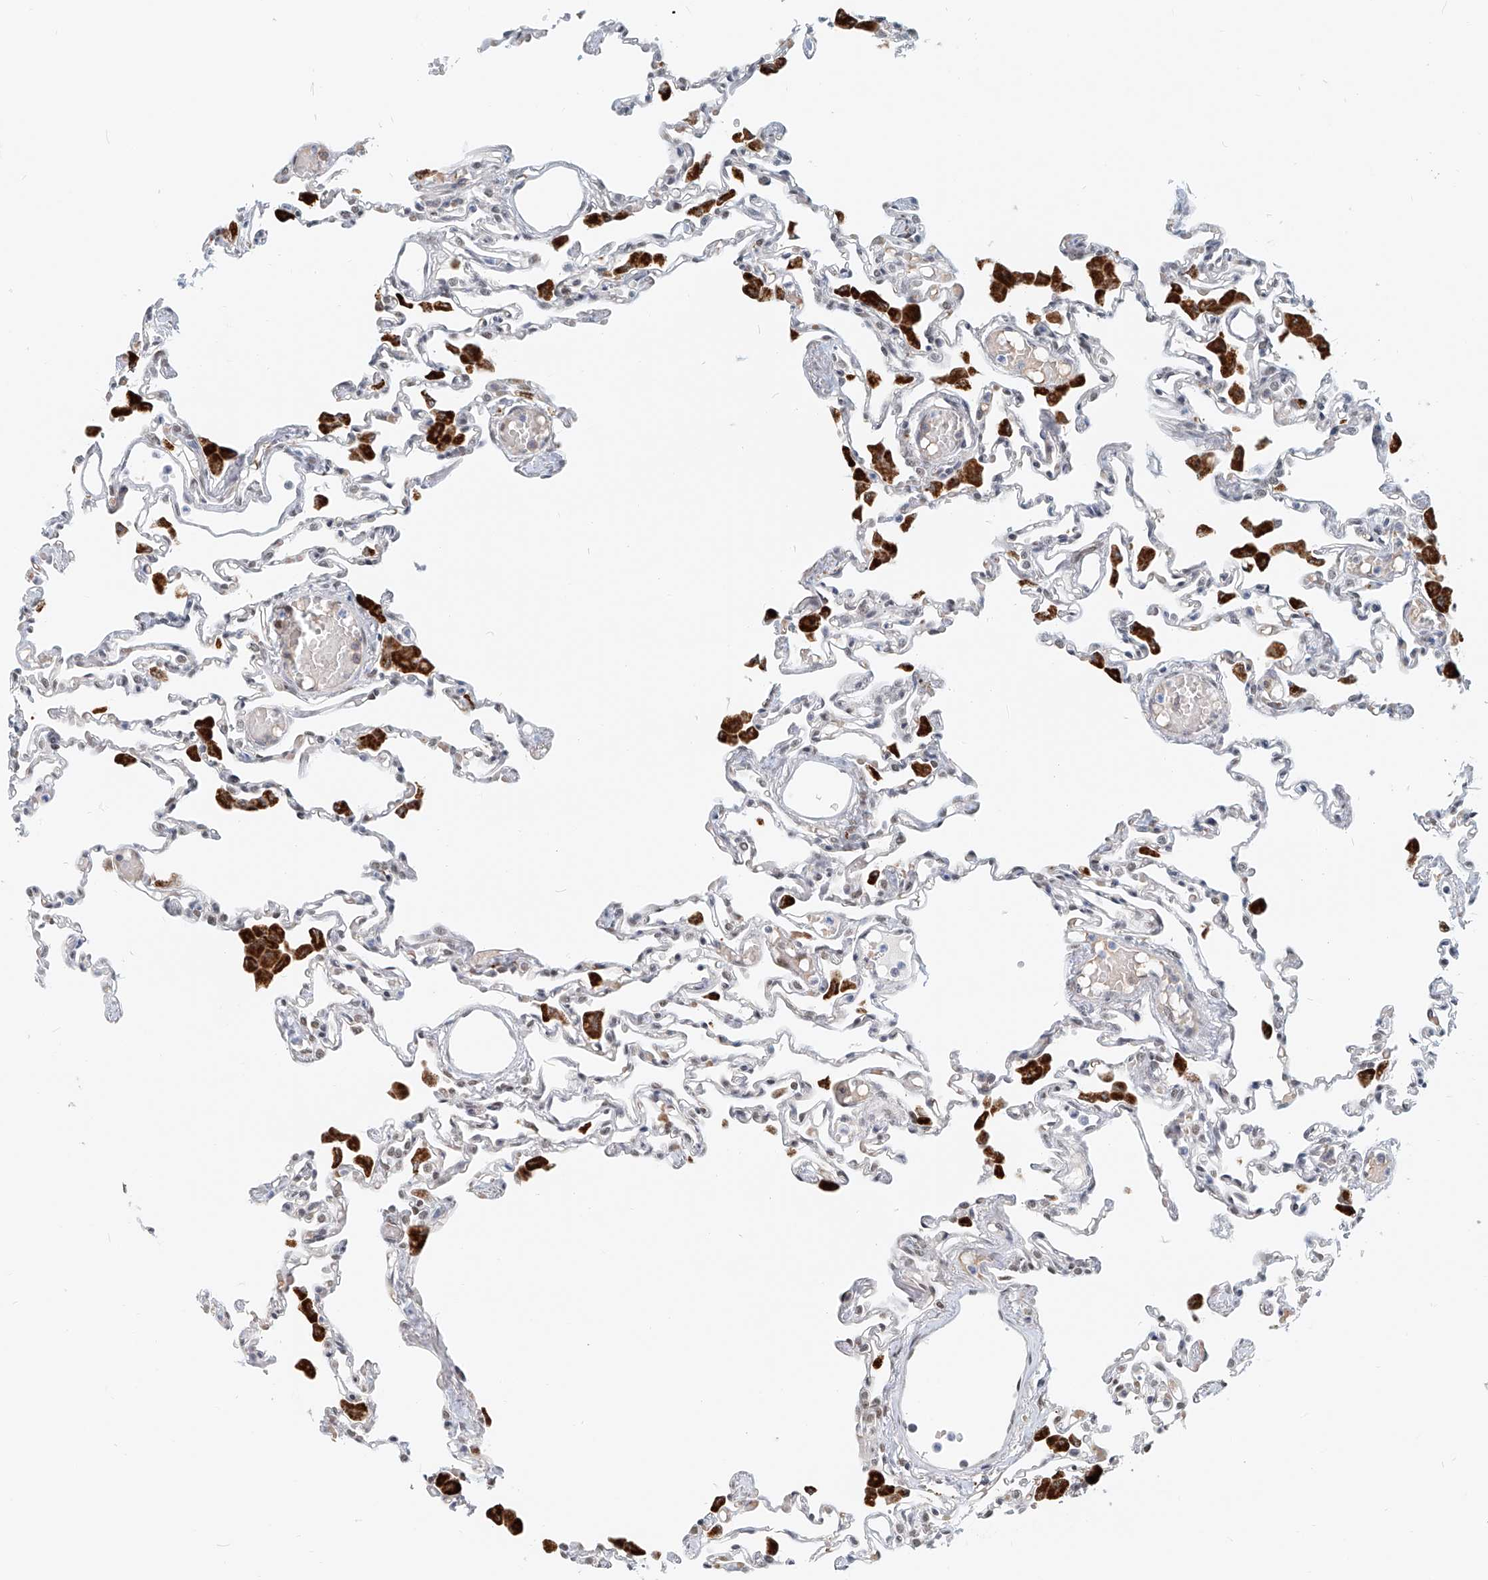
{"staining": {"intensity": "weak", "quantity": "<25%", "location": "nuclear"}, "tissue": "lung", "cell_type": "Alveolar cells", "image_type": "normal", "snomed": [{"axis": "morphology", "description": "Normal tissue, NOS"}, {"axis": "topography", "description": "Bronchus"}, {"axis": "topography", "description": "Lung"}], "caption": "IHC micrograph of benign lung: human lung stained with DAB reveals no significant protein expression in alveolar cells.", "gene": "SASH1", "patient": {"sex": "female", "age": 49}}